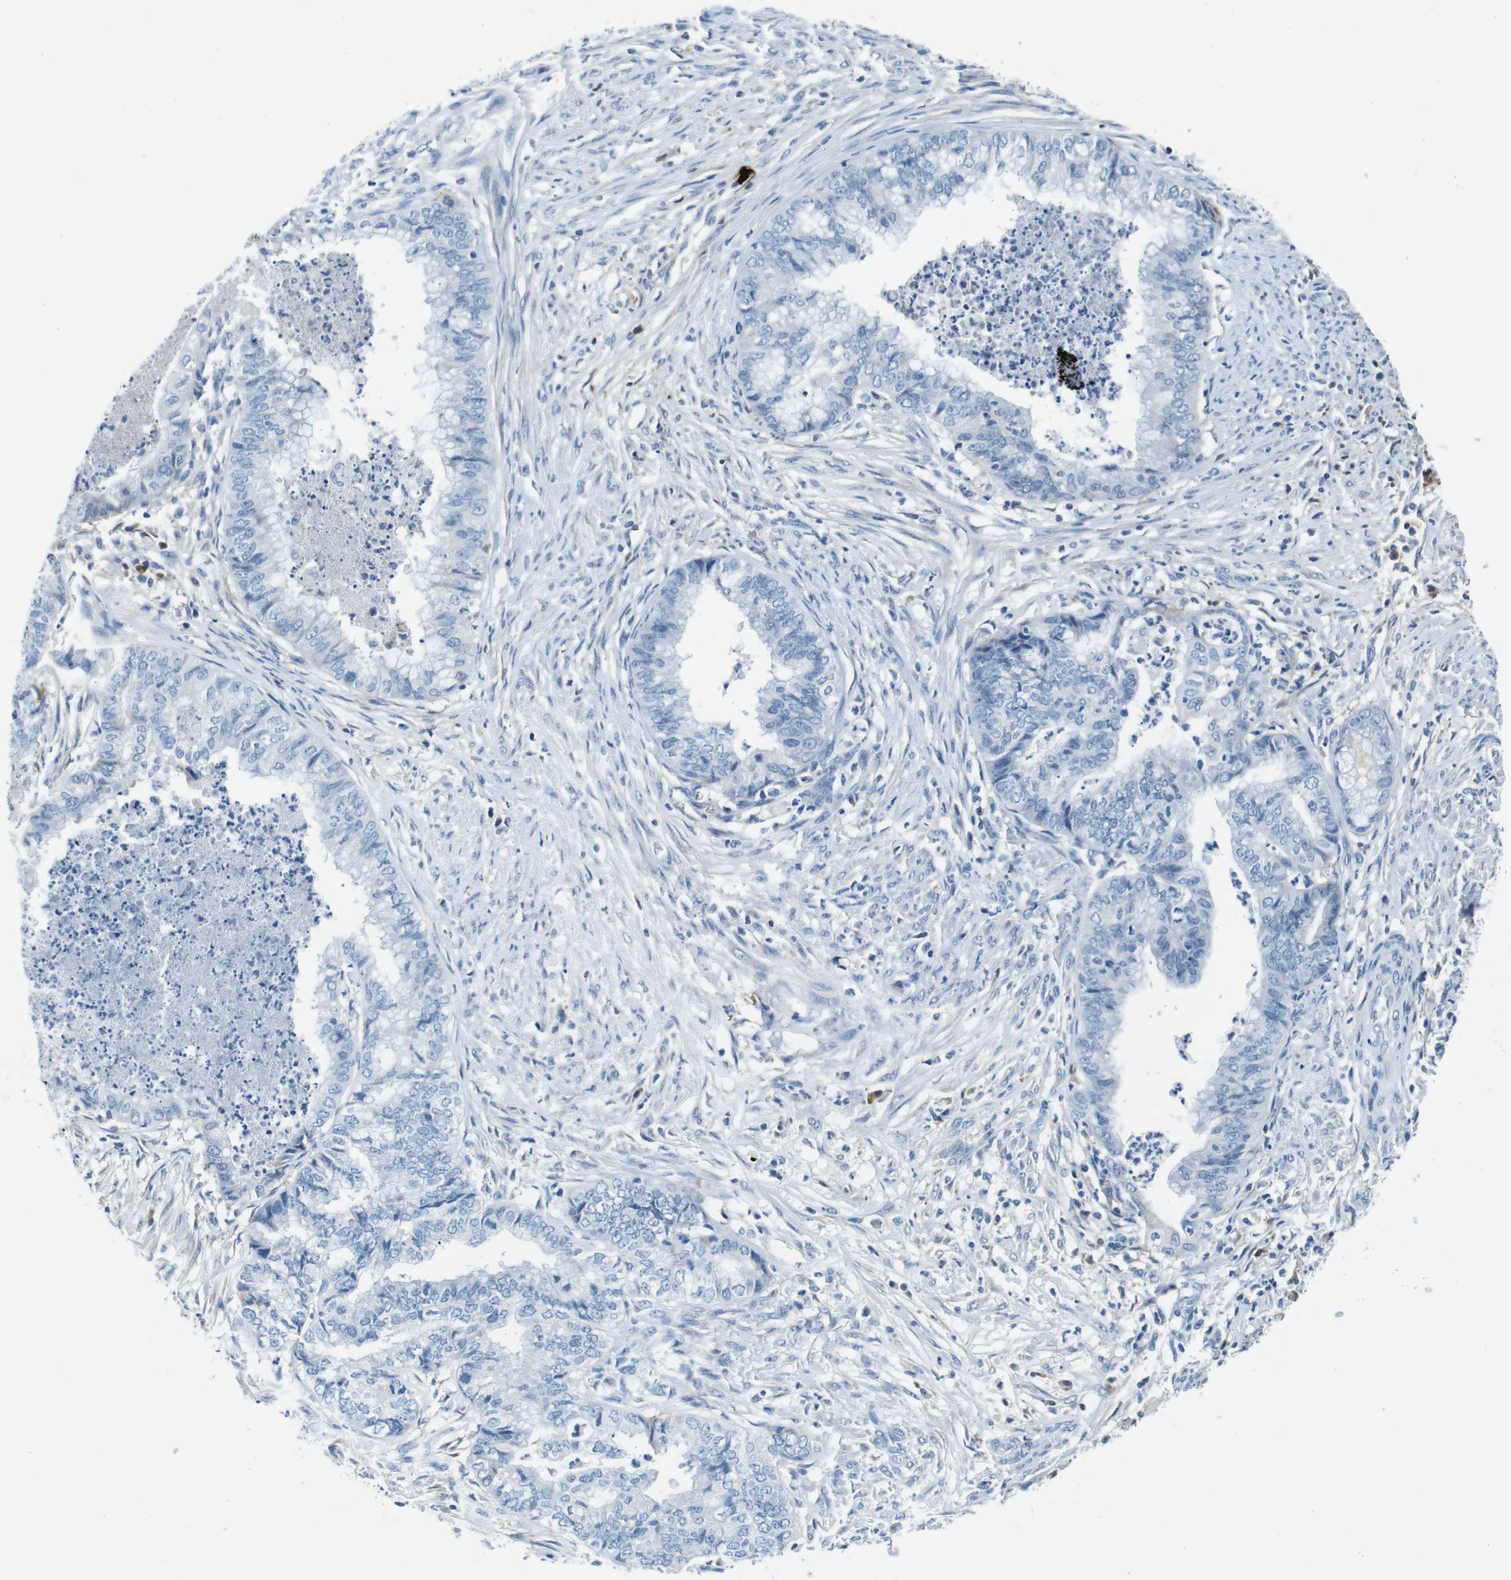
{"staining": {"intensity": "negative", "quantity": "none", "location": "none"}, "tissue": "endometrial cancer", "cell_type": "Tumor cells", "image_type": "cancer", "snomed": [{"axis": "morphology", "description": "Necrosis, NOS"}, {"axis": "morphology", "description": "Adenocarcinoma, NOS"}, {"axis": "topography", "description": "Endometrium"}], "caption": "IHC photomicrograph of neoplastic tissue: adenocarcinoma (endometrial) stained with DAB (3,3'-diaminobenzidine) shows no significant protein positivity in tumor cells.", "gene": "IGHD", "patient": {"sex": "female", "age": 79}}